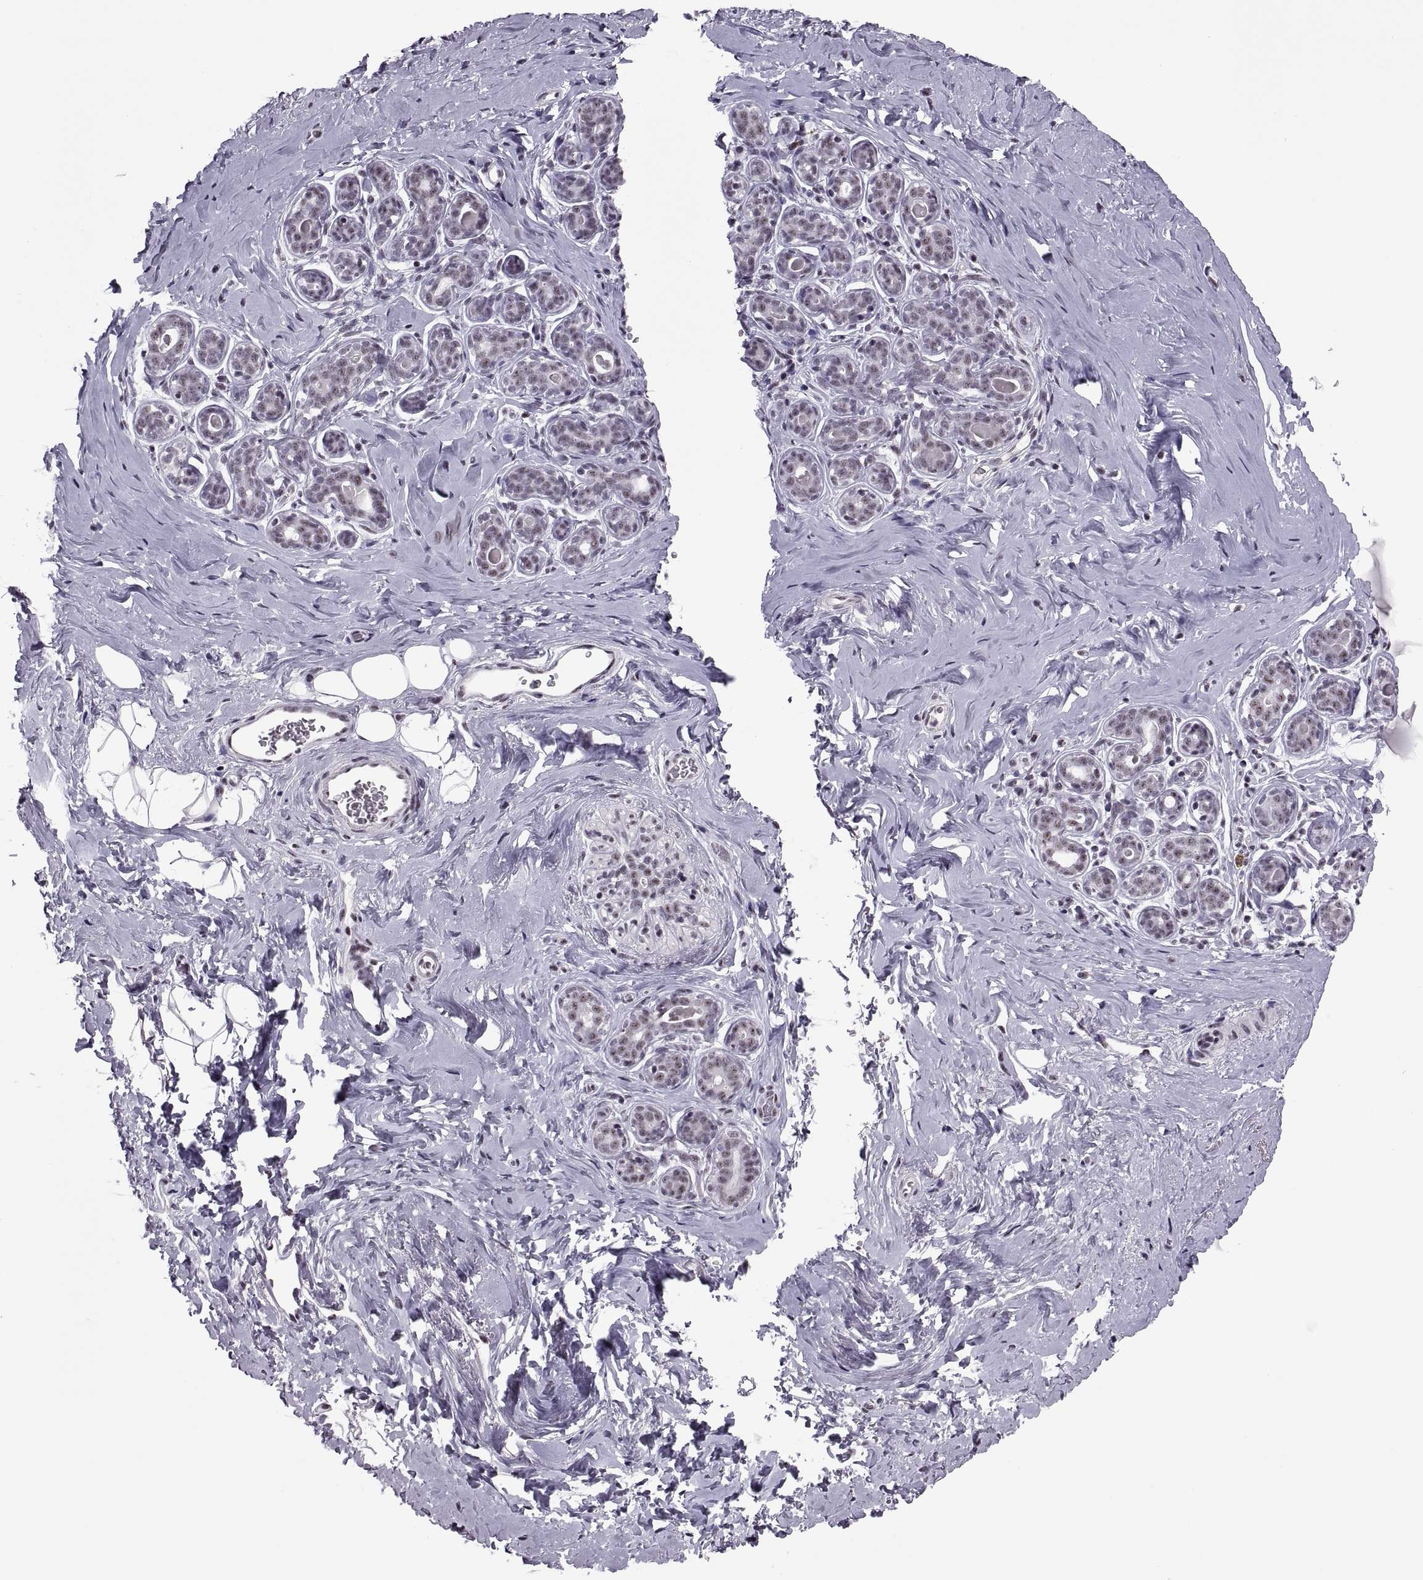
{"staining": {"intensity": "negative", "quantity": "none", "location": "none"}, "tissue": "breast", "cell_type": "Adipocytes", "image_type": "normal", "snomed": [{"axis": "morphology", "description": "Normal tissue, NOS"}, {"axis": "topography", "description": "Skin"}, {"axis": "topography", "description": "Breast"}], "caption": "IHC of normal human breast displays no staining in adipocytes.", "gene": "MAGEA4", "patient": {"sex": "female", "age": 43}}